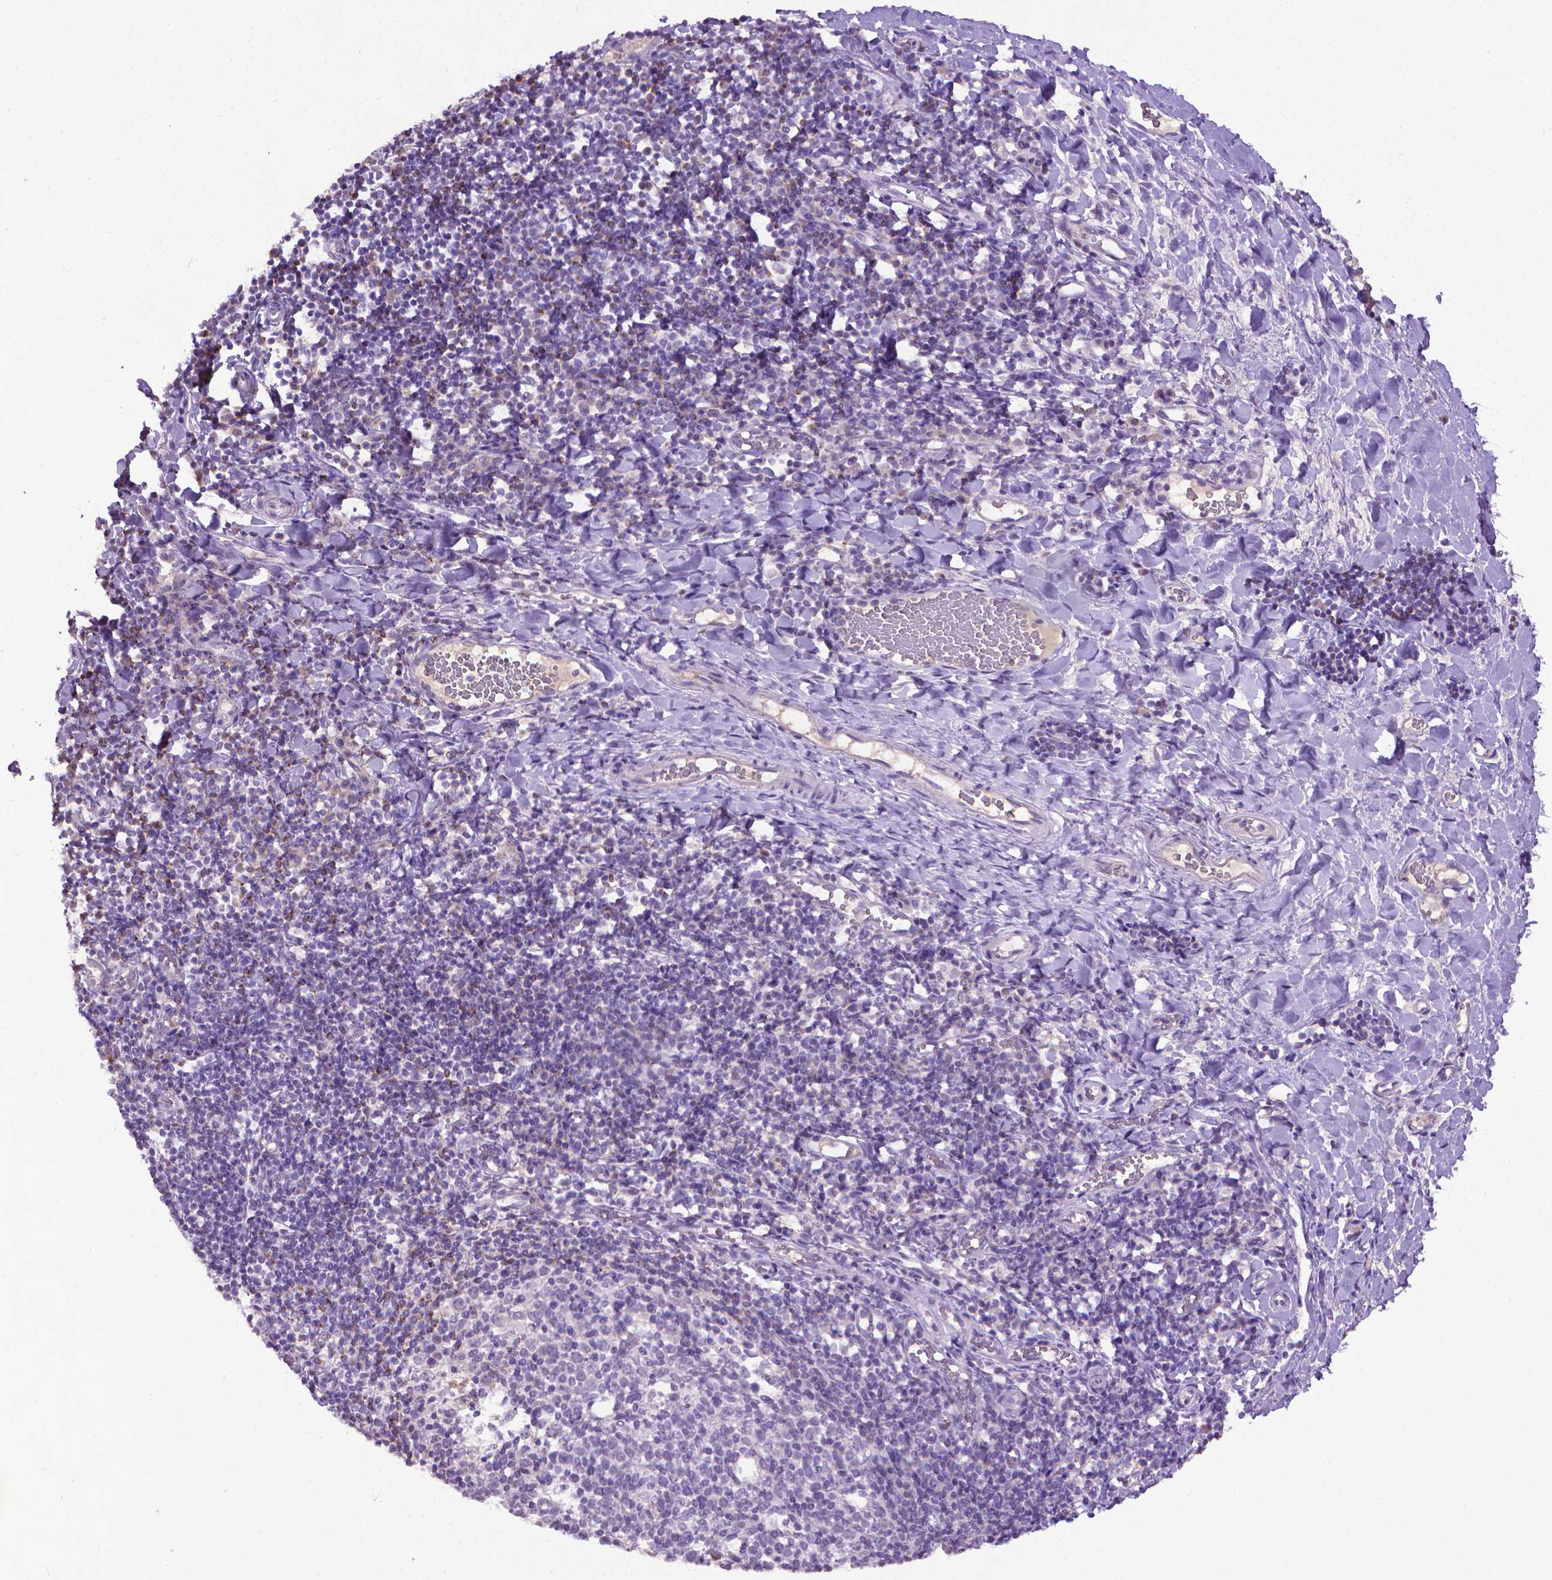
{"staining": {"intensity": "negative", "quantity": "none", "location": "none"}, "tissue": "tonsil", "cell_type": "Germinal center cells", "image_type": "normal", "snomed": [{"axis": "morphology", "description": "Normal tissue, NOS"}, {"axis": "topography", "description": "Tonsil"}], "caption": "This is a photomicrograph of IHC staining of benign tonsil, which shows no positivity in germinal center cells. Brightfield microscopy of immunohistochemistry stained with DAB (brown) and hematoxylin (blue), captured at high magnification.", "gene": "KMO", "patient": {"sex": "female", "age": 10}}